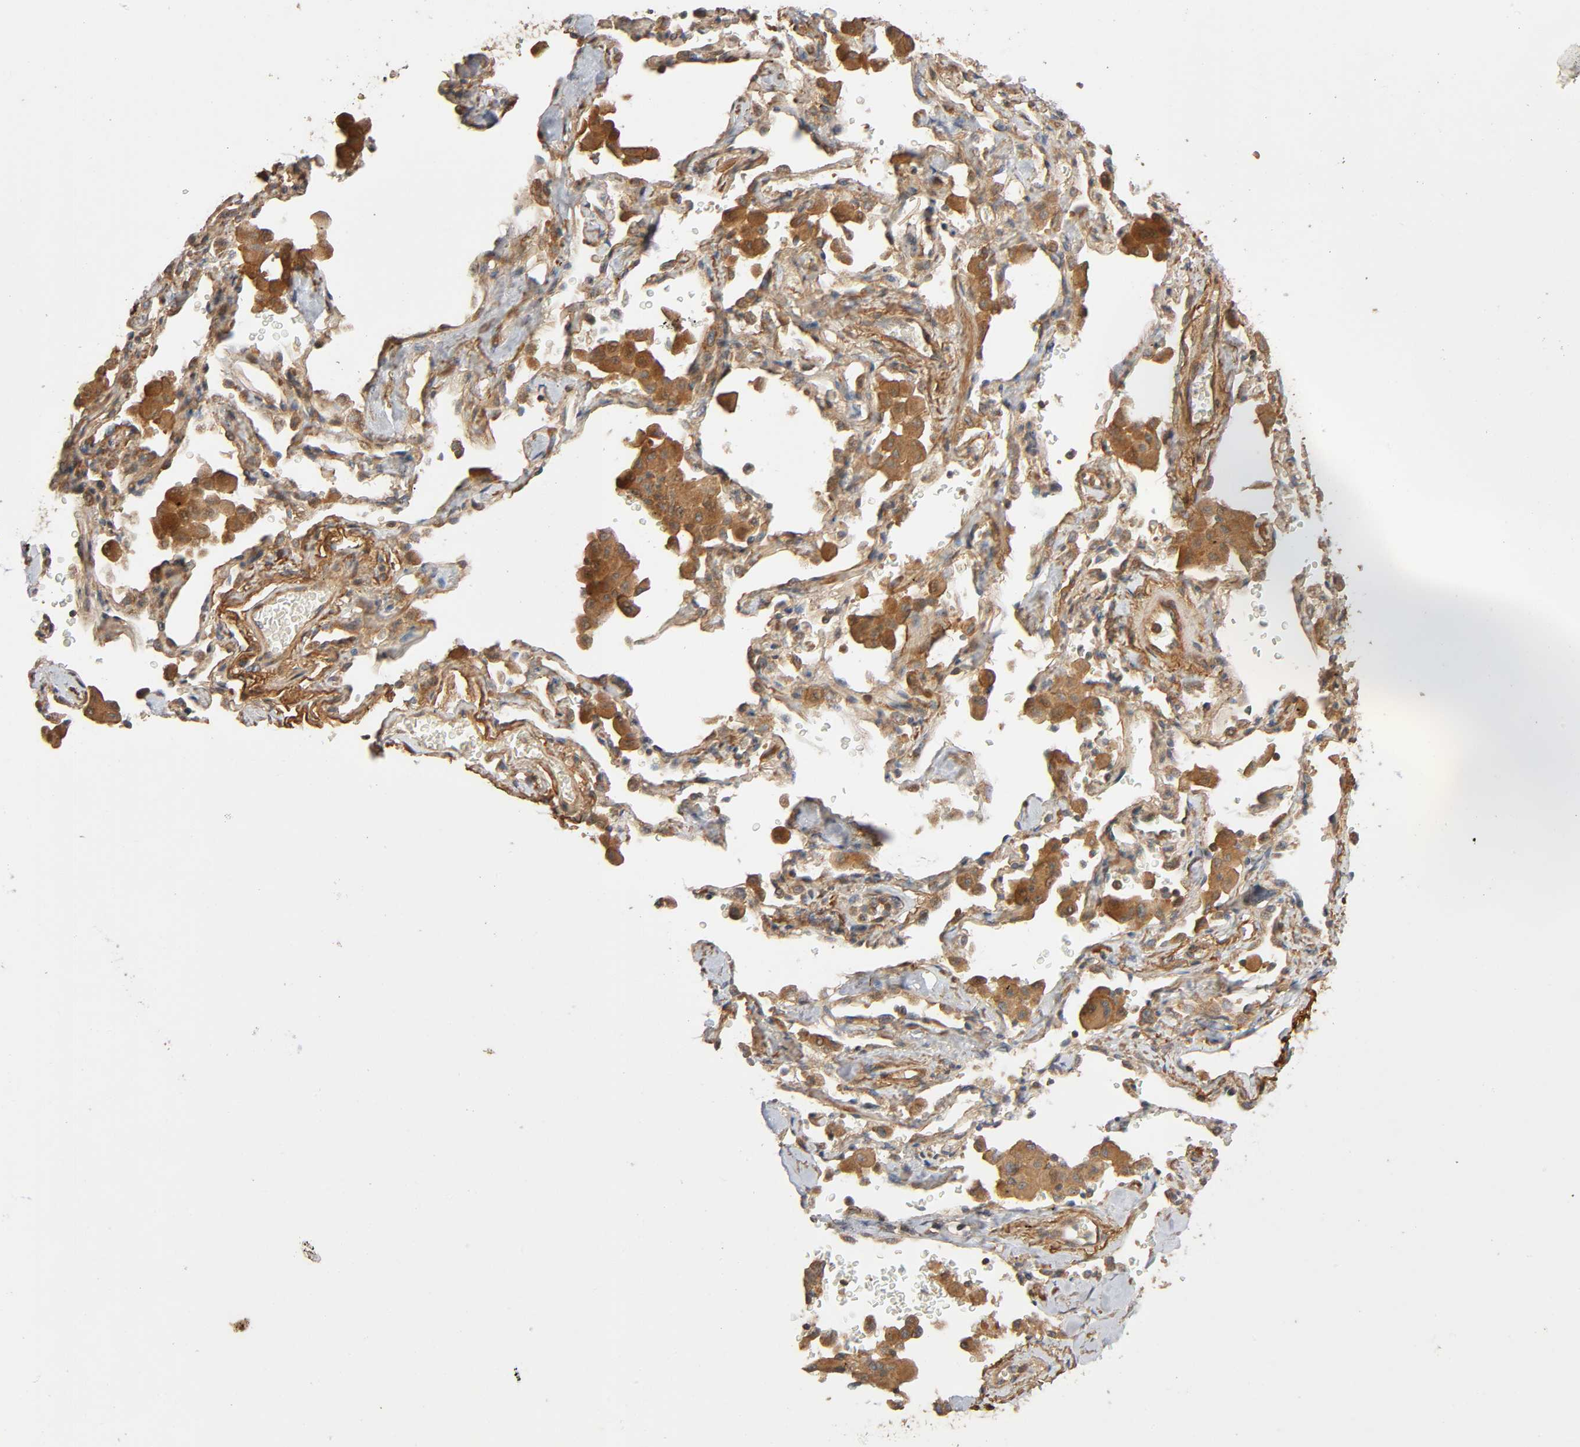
{"staining": {"intensity": "moderate", "quantity": ">75%", "location": "cytoplasmic/membranous"}, "tissue": "lung cancer", "cell_type": "Tumor cells", "image_type": "cancer", "snomed": [{"axis": "morphology", "description": "Adenocarcinoma, NOS"}, {"axis": "topography", "description": "Lung"}], "caption": "Approximately >75% of tumor cells in human lung adenocarcinoma show moderate cytoplasmic/membranous protein staining as visualized by brown immunohistochemical staining.", "gene": "SGSM1", "patient": {"sex": "female", "age": 64}}